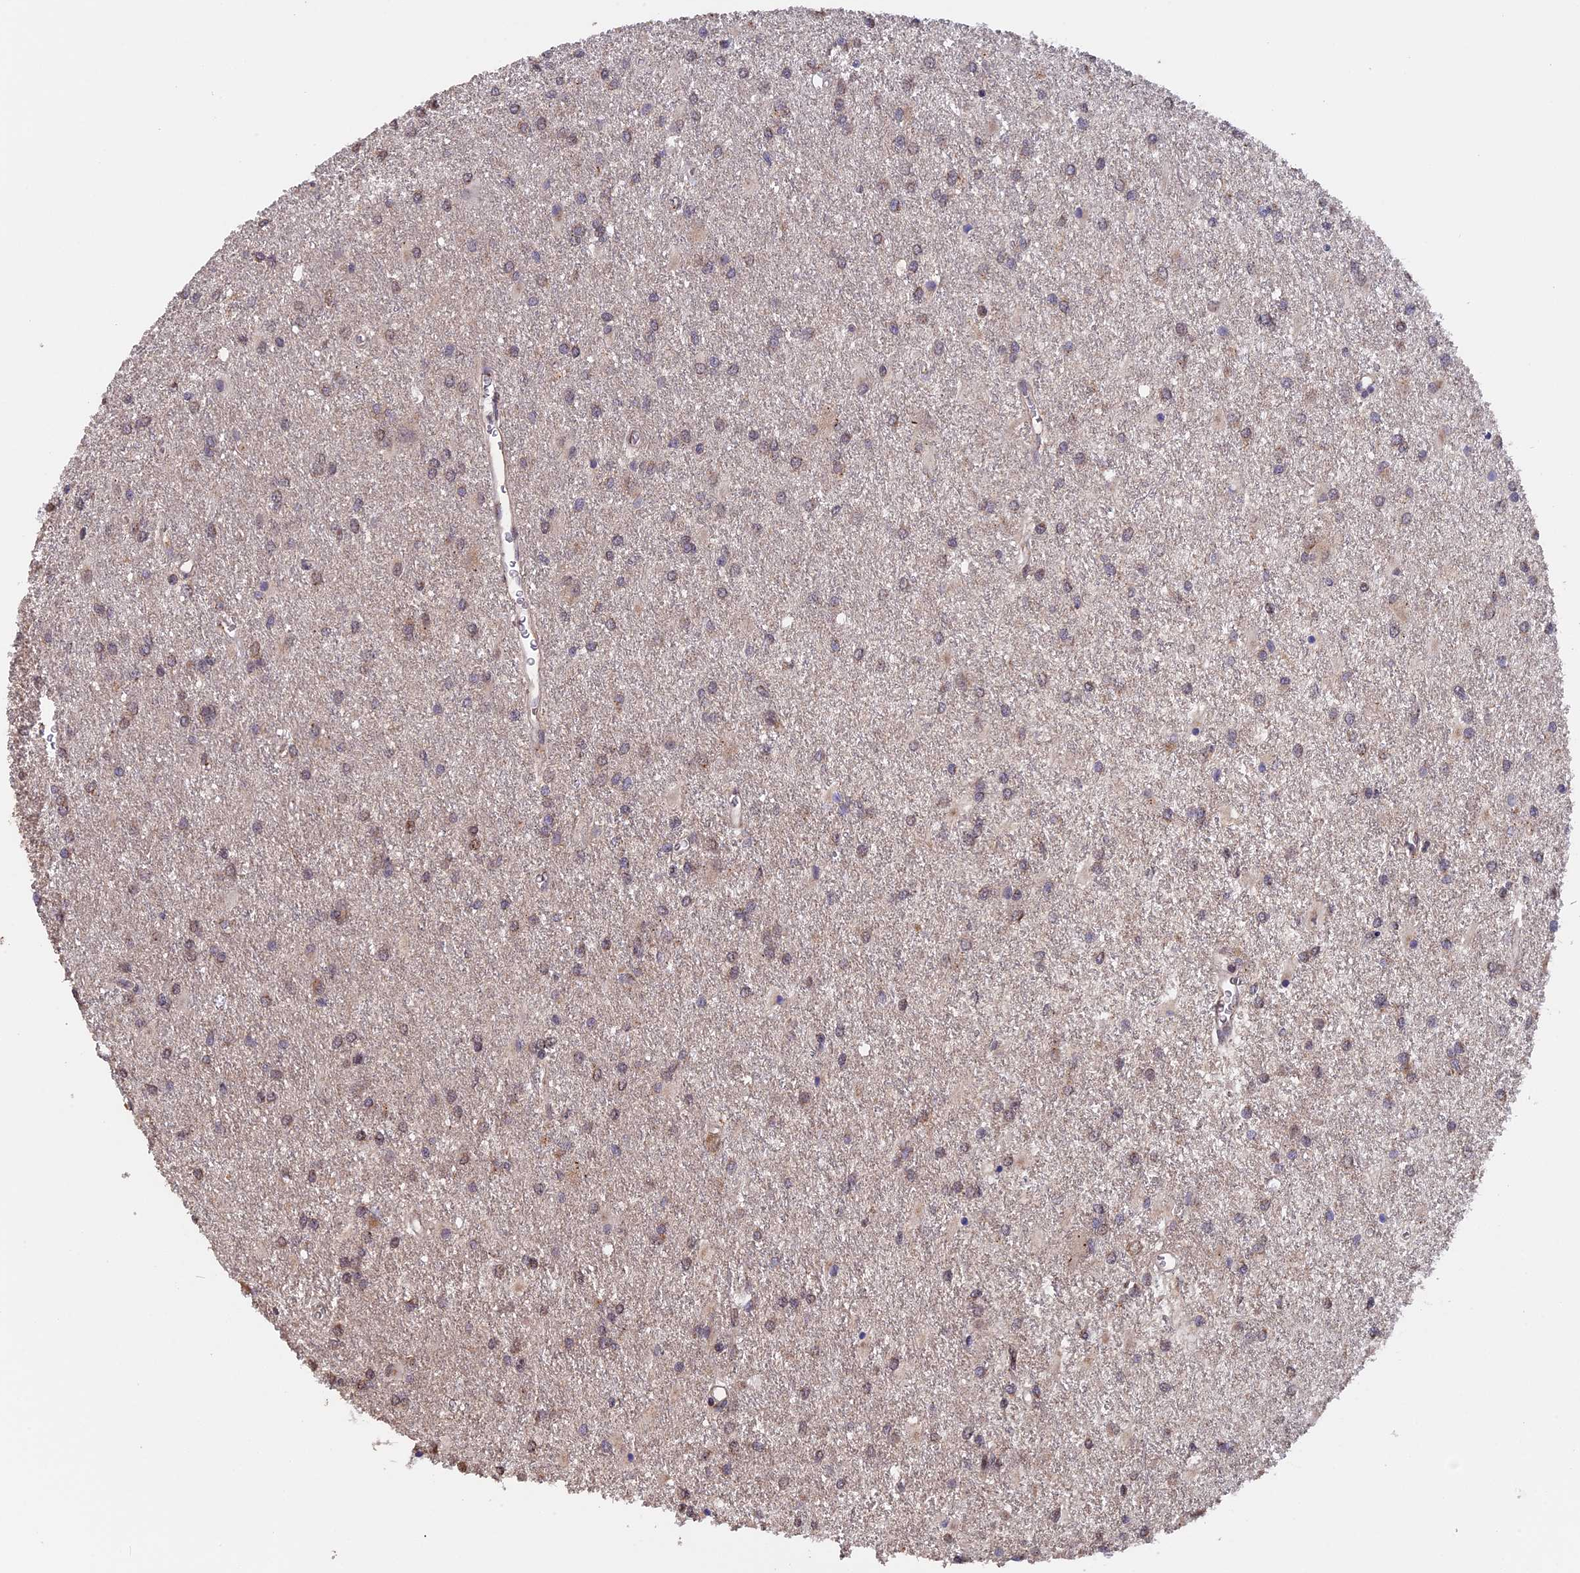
{"staining": {"intensity": "weak", "quantity": "25%-75%", "location": "cytoplasmic/membranous"}, "tissue": "glioma", "cell_type": "Tumor cells", "image_type": "cancer", "snomed": [{"axis": "morphology", "description": "Glioma, malignant, High grade"}, {"axis": "topography", "description": "Brain"}], "caption": "High-power microscopy captured an immunohistochemistry (IHC) histopathology image of glioma, revealing weak cytoplasmic/membranous expression in about 25%-75% of tumor cells.", "gene": "PIGQ", "patient": {"sex": "female", "age": 50}}